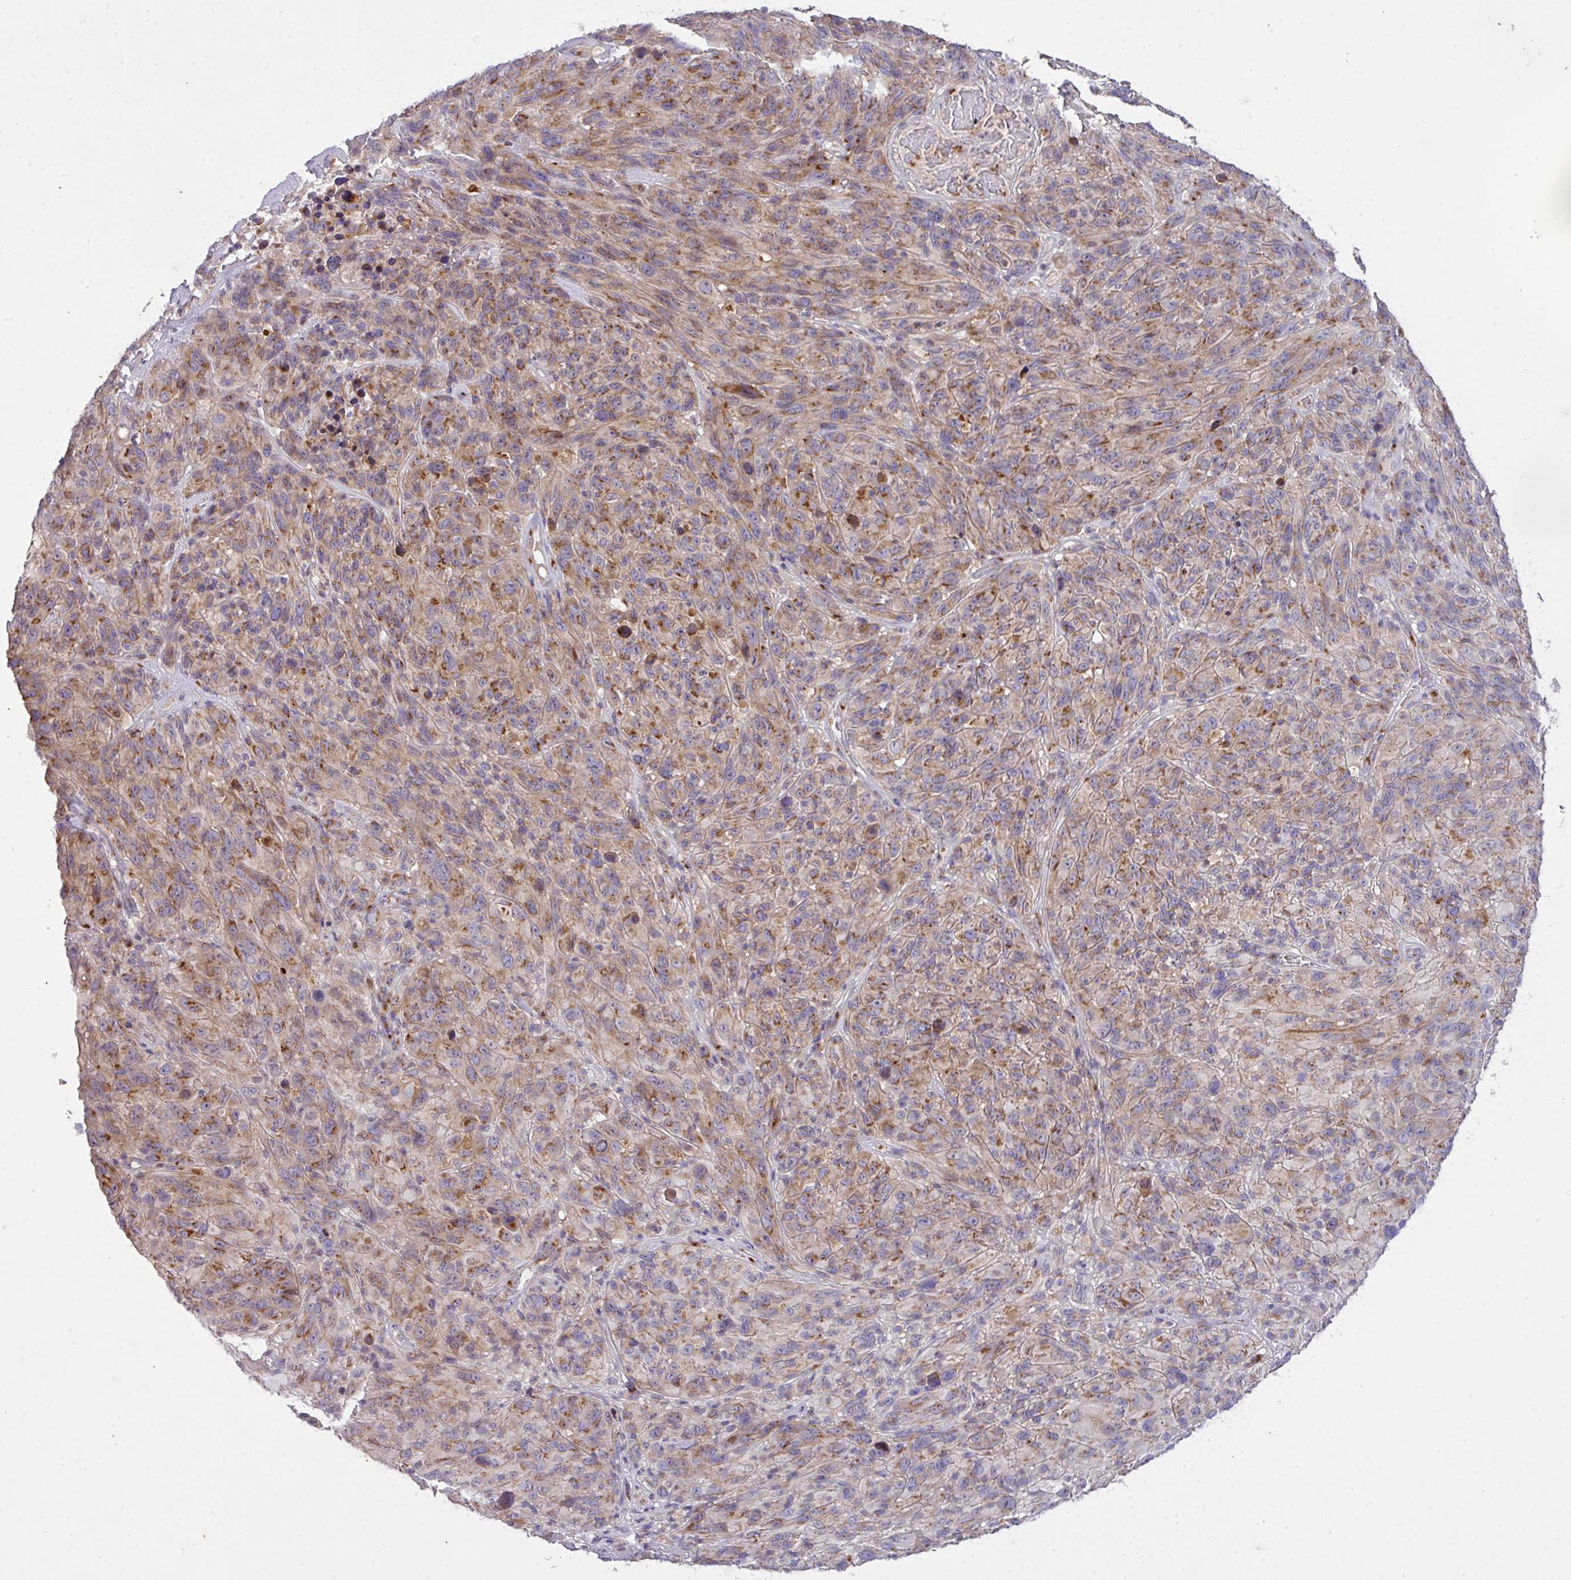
{"staining": {"intensity": "moderate", "quantity": "25%-75%", "location": "cytoplasmic/membranous"}, "tissue": "melanoma", "cell_type": "Tumor cells", "image_type": "cancer", "snomed": [{"axis": "morphology", "description": "Malignant melanoma, NOS"}, {"axis": "topography", "description": "Skin of head"}], "caption": "This is a histology image of immunohistochemistry (IHC) staining of malignant melanoma, which shows moderate staining in the cytoplasmic/membranous of tumor cells.", "gene": "VTI1A", "patient": {"sex": "male", "age": 96}}